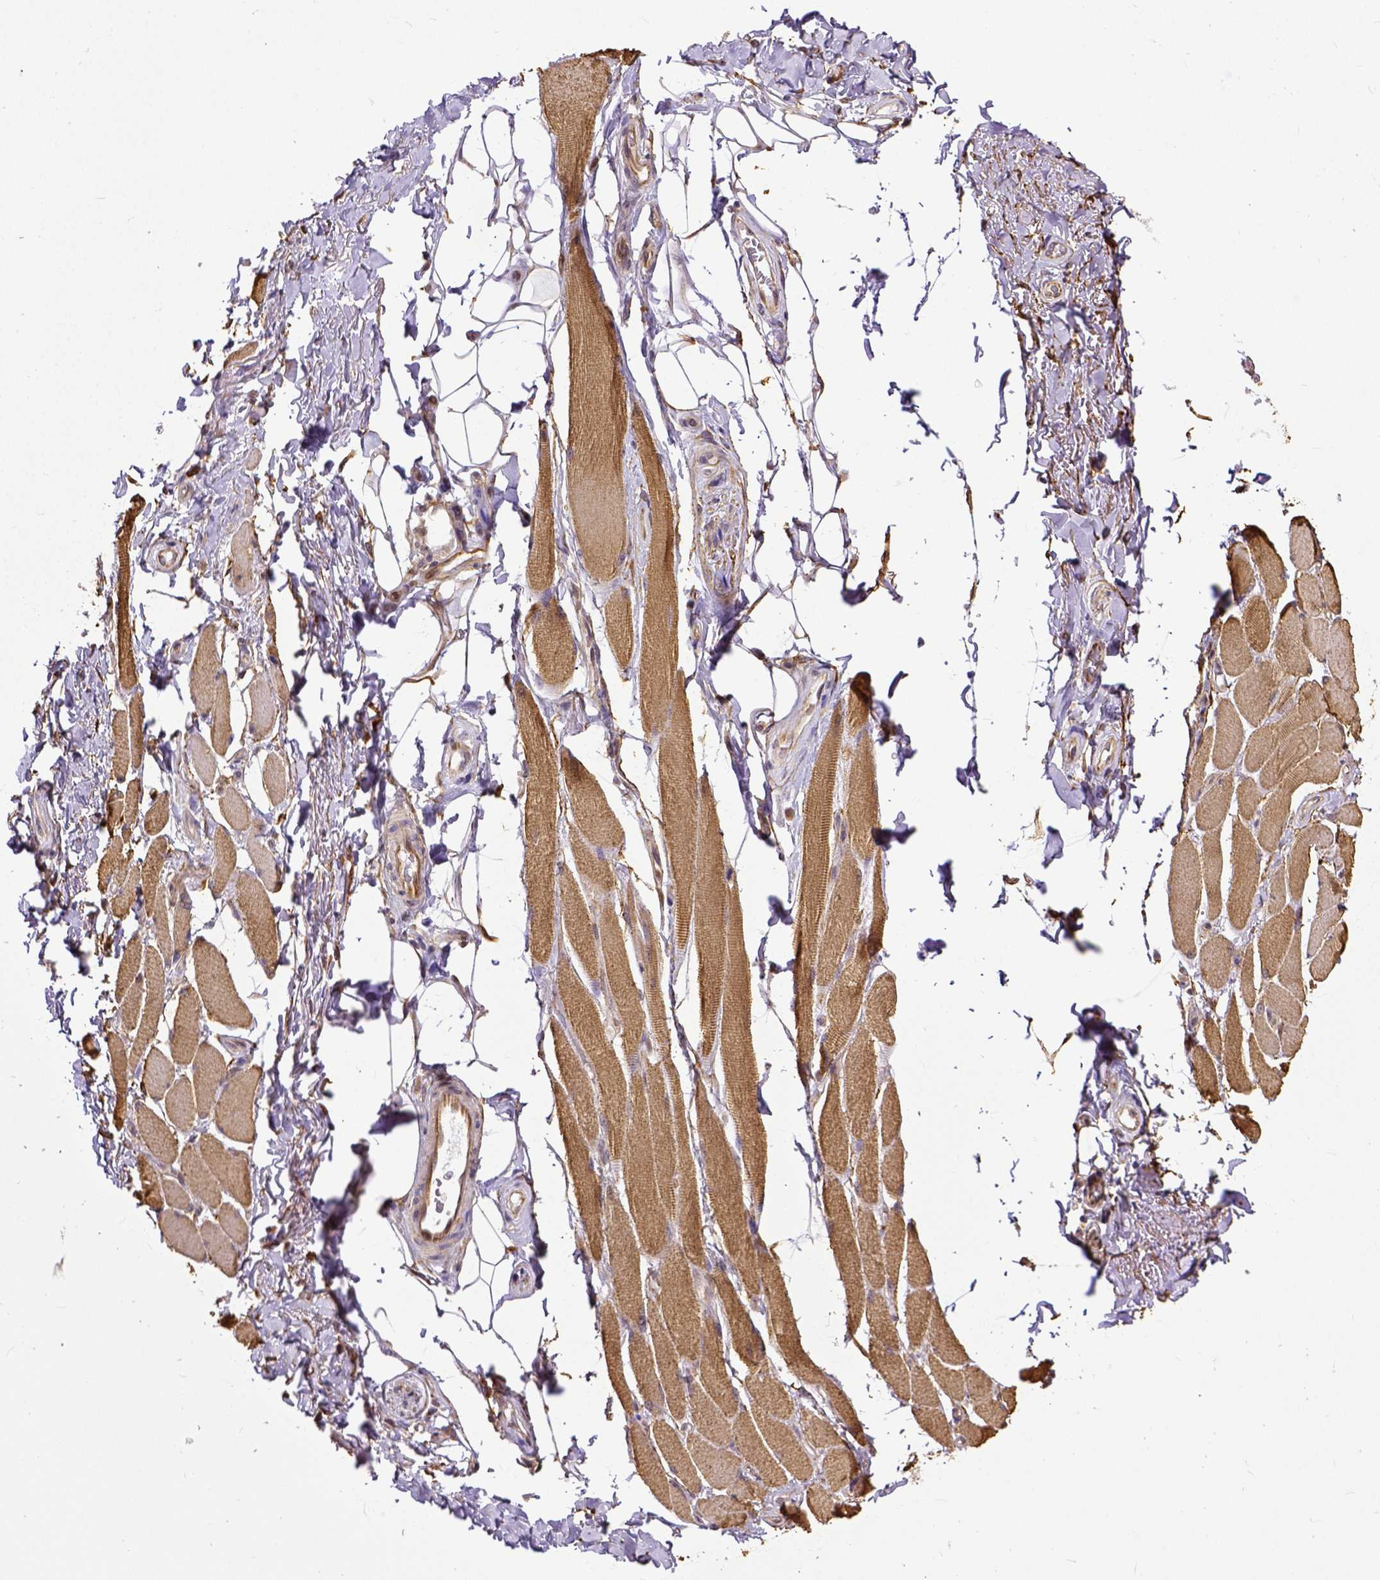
{"staining": {"intensity": "moderate", "quantity": ">75%", "location": "cytoplasmic/membranous"}, "tissue": "skeletal muscle", "cell_type": "Myocytes", "image_type": "normal", "snomed": [{"axis": "morphology", "description": "Normal tissue, NOS"}, {"axis": "topography", "description": "Skeletal muscle"}, {"axis": "topography", "description": "Anal"}, {"axis": "topography", "description": "Peripheral nerve tissue"}], "caption": "Protein analysis of unremarkable skeletal muscle exhibits moderate cytoplasmic/membranous staining in approximately >75% of myocytes. The protein is shown in brown color, while the nuclei are stained blue.", "gene": "DICER1", "patient": {"sex": "male", "age": 53}}